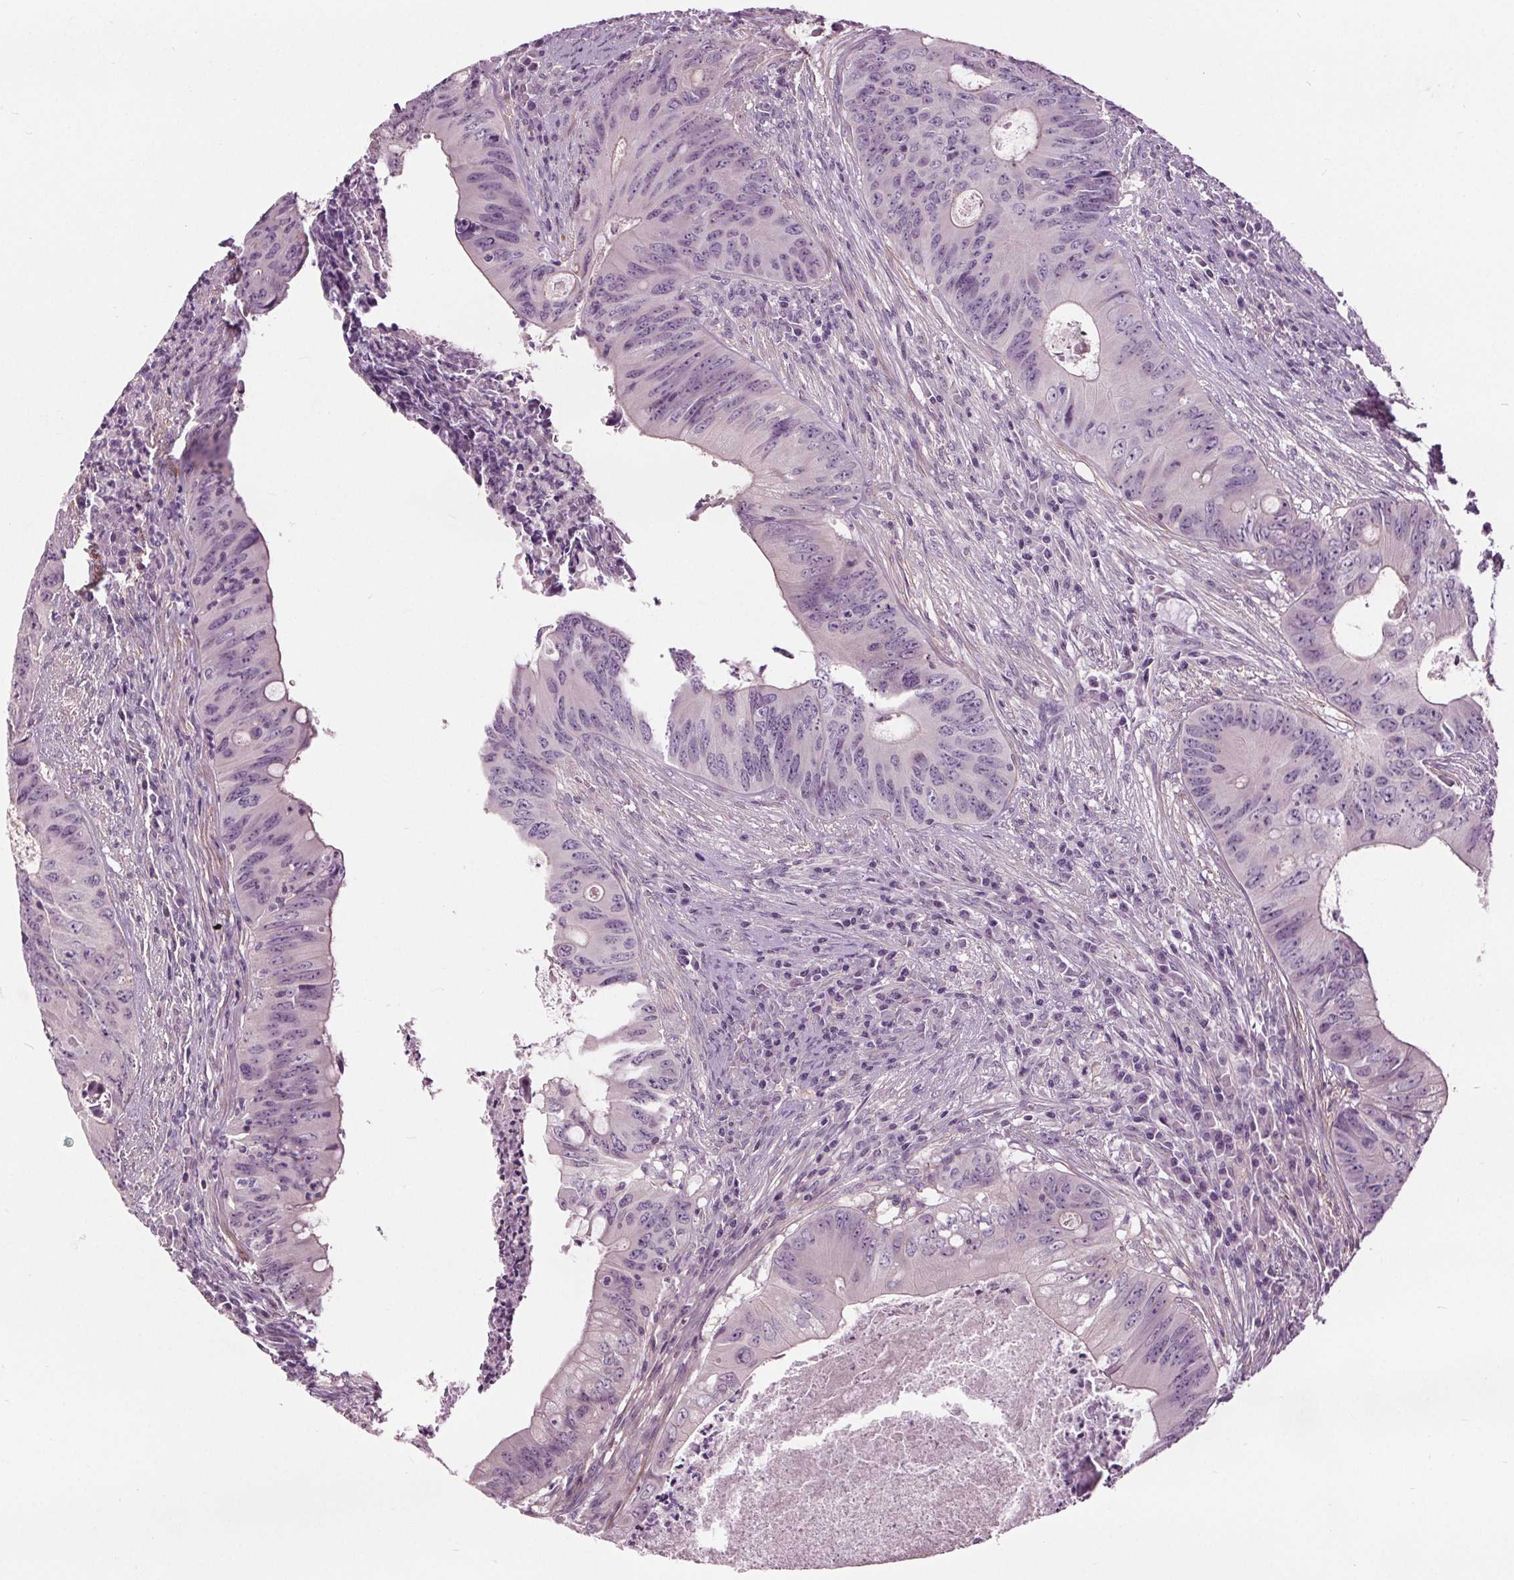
{"staining": {"intensity": "negative", "quantity": "none", "location": "none"}, "tissue": "colorectal cancer", "cell_type": "Tumor cells", "image_type": "cancer", "snomed": [{"axis": "morphology", "description": "Adenocarcinoma, NOS"}, {"axis": "topography", "description": "Colon"}], "caption": "This is a image of IHC staining of colorectal cancer (adenocarcinoma), which shows no expression in tumor cells. (Immunohistochemistry (ihc), brightfield microscopy, high magnification).", "gene": "RASA1", "patient": {"sex": "female", "age": 74}}